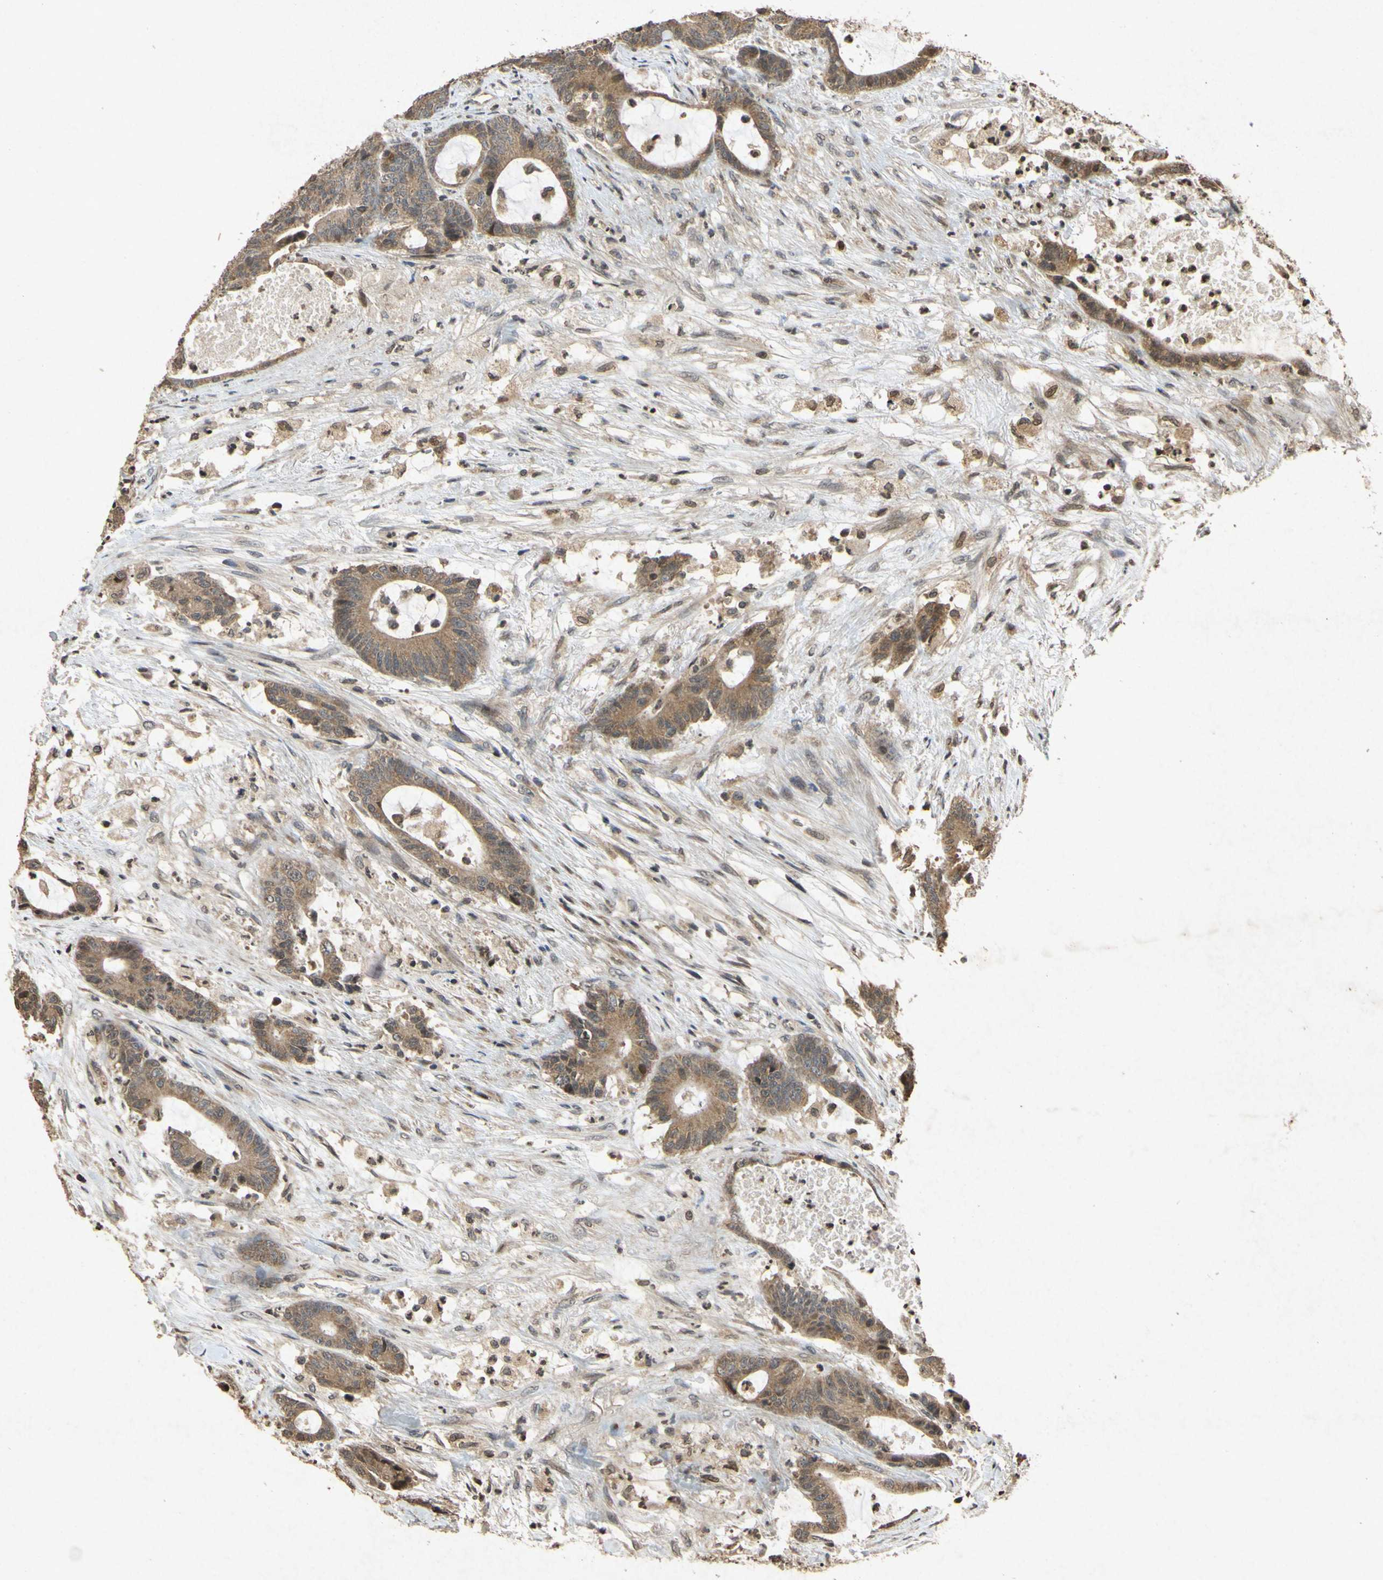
{"staining": {"intensity": "moderate", "quantity": ">75%", "location": "cytoplasmic/membranous"}, "tissue": "colorectal cancer", "cell_type": "Tumor cells", "image_type": "cancer", "snomed": [{"axis": "morphology", "description": "Adenocarcinoma, NOS"}, {"axis": "topography", "description": "Colon"}], "caption": "Moderate cytoplasmic/membranous staining is present in about >75% of tumor cells in colorectal cancer.", "gene": "ATP6V1H", "patient": {"sex": "female", "age": 84}}